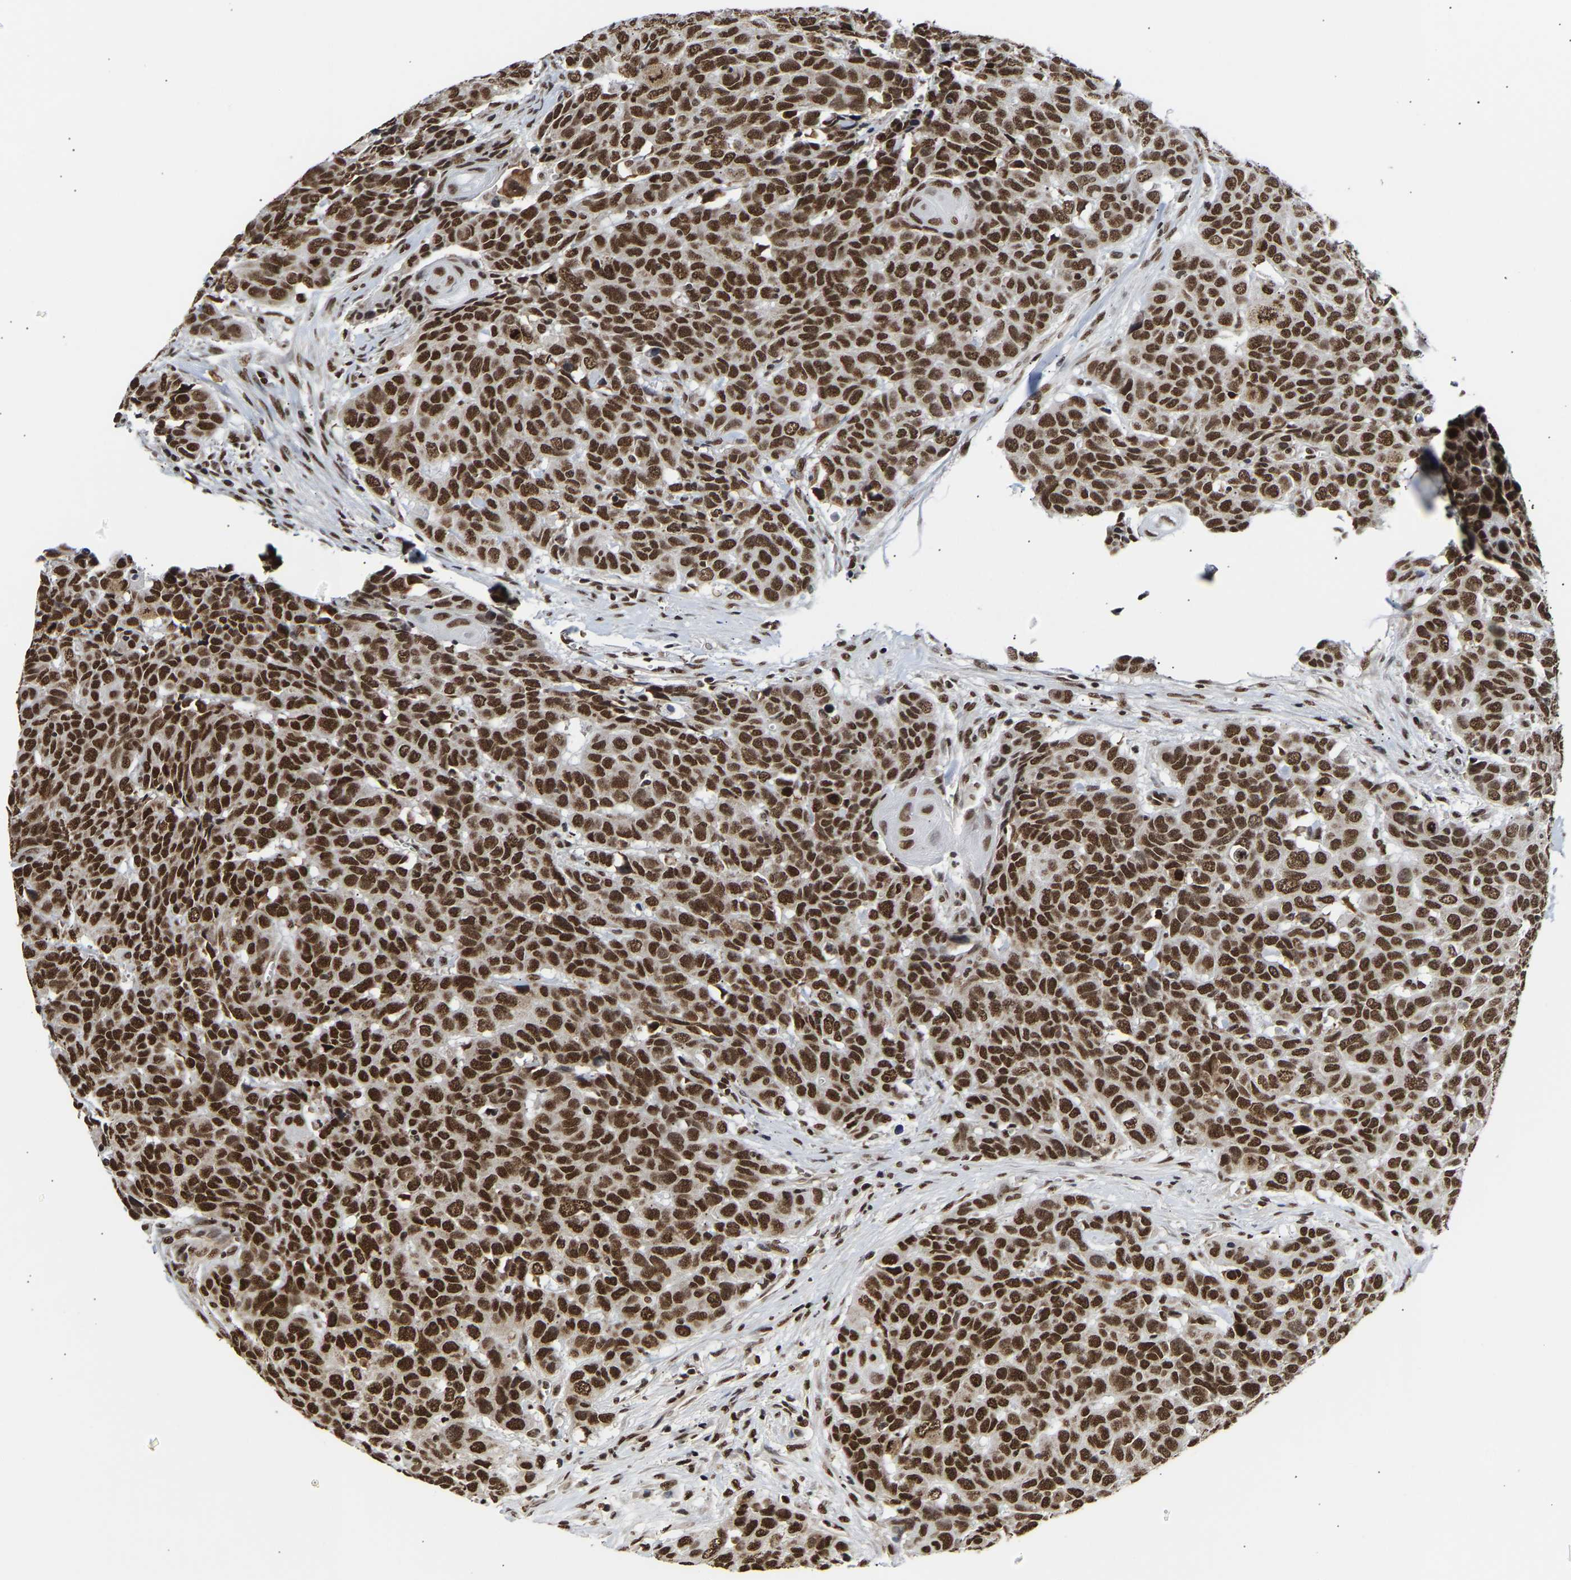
{"staining": {"intensity": "strong", "quantity": ">75%", "location": "nuclear"}, "tissue": "head and neck cancer", "cell_type": "Tumor cells", "image_type": "cancer", "snomed": [{"axis": "morphology", "description": "Squamous cell carcinoma, NOS"}, {"axis": "topography", "description": "Head-Neck"}], "caption": "Immunohistochemistry photomicrograph of head and neck cancer (squamous cell carcinoma) stained for a protein (brown), which displays high levels of strong nuclear staining in approximately >75% of tumor cells.", "gene": "PSIP1", "patient": {"sex": "male", "age": 66}}